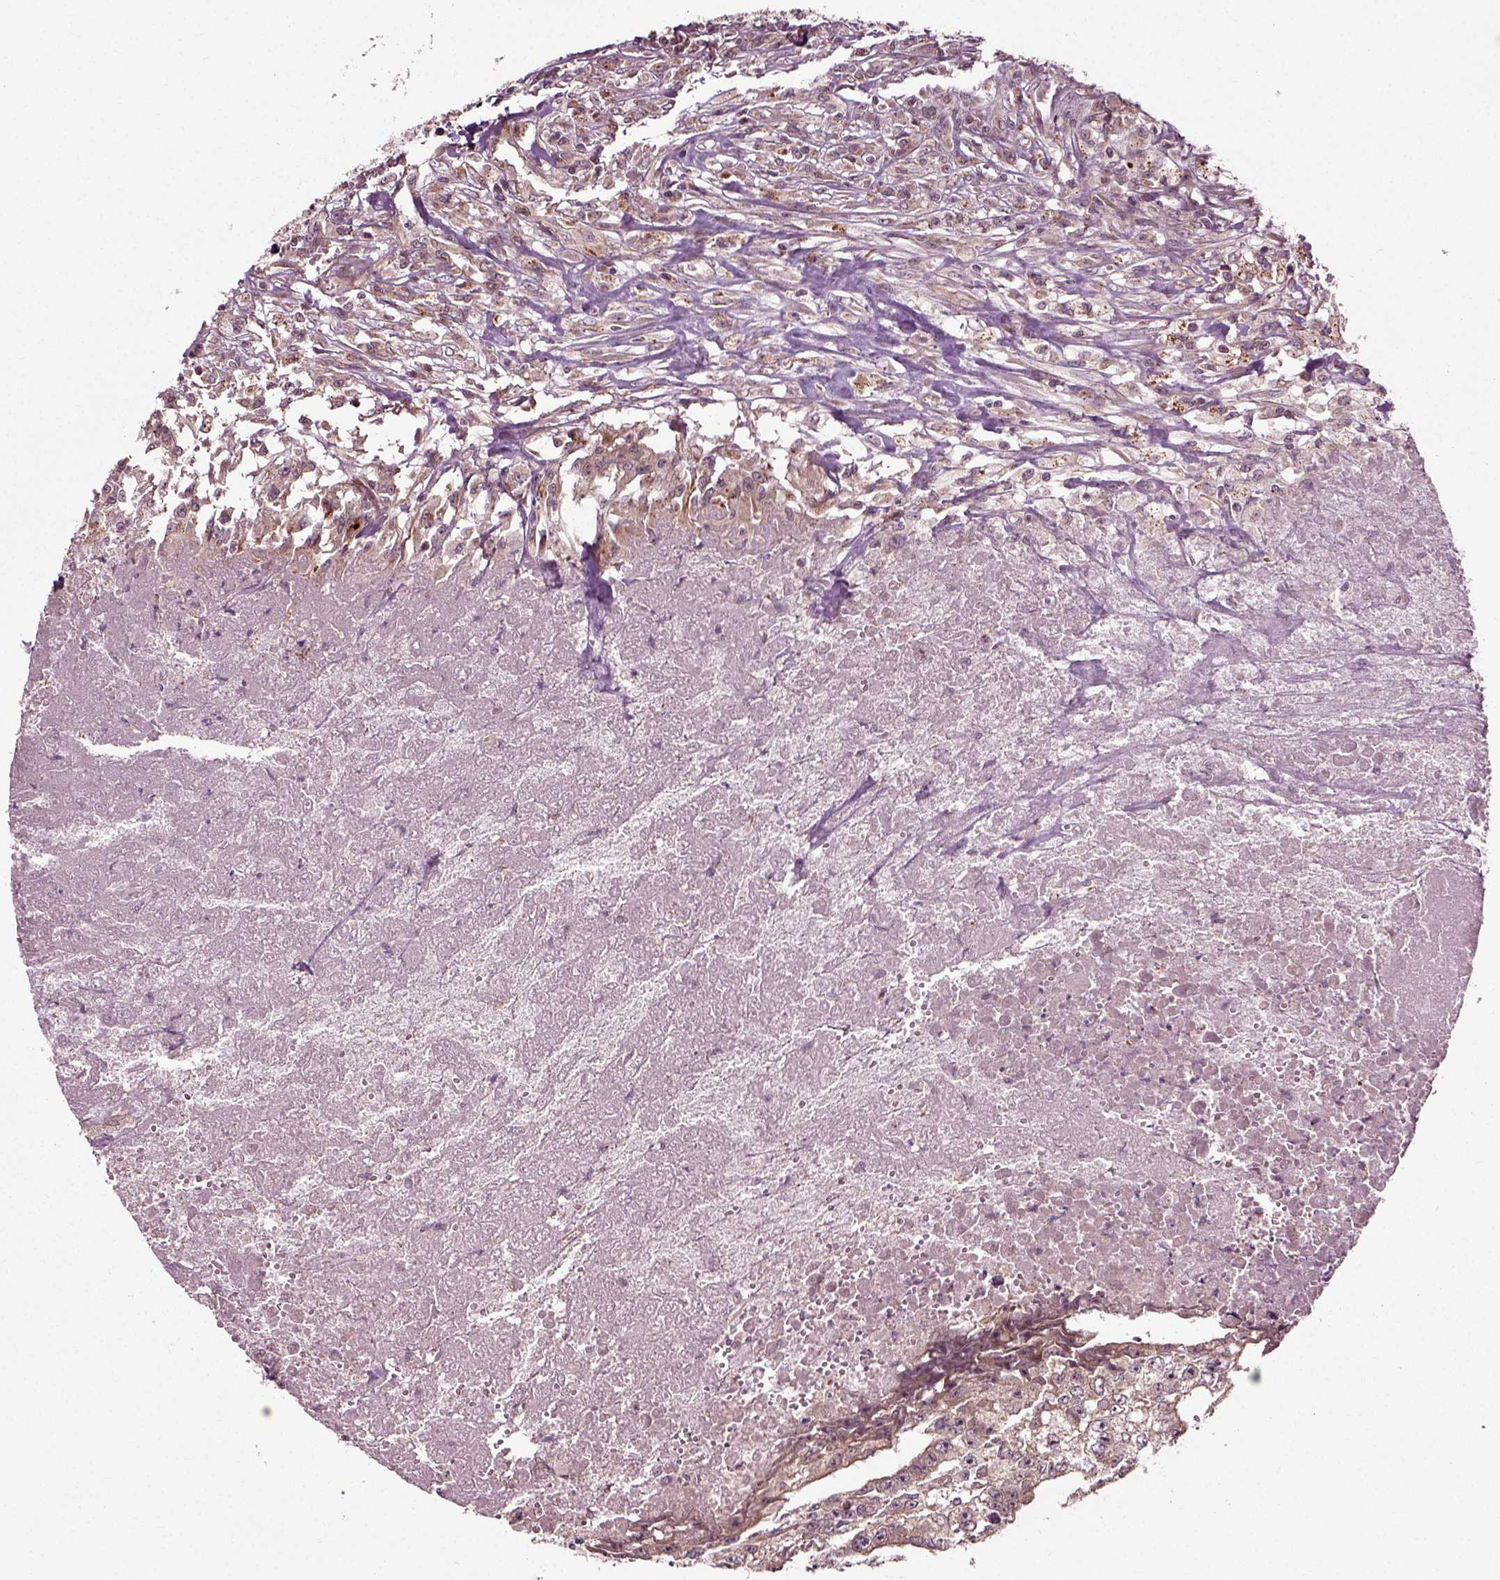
{"staining": {"intensity": "weak", "quantity": "<25%", "location": "cytoplasmic/membranous"}, "tissue": "testis cancer", "cell_type": "Tumor cells", "image_type": "cancer", "snomed": [{"axis": "morphology", "description": "Carcinoma, Embryonal, NOS"}, {"axis": "morphology", "description": "Teratoma, malignant, NOS"}, {"axis": "topography", "description": "Testis"}], "caption": "IHC image of neoplastic tissue: testis cancer stained with DAB (3,3'-diaminobenzidine) demonstrates no significant protein positivity in tumor cells. (DAB immunohistochemistry visualized using brightfield microscopy, high magnification).", "gene": "PLCD3", "patient": {"sex": "male", "age": 24}}